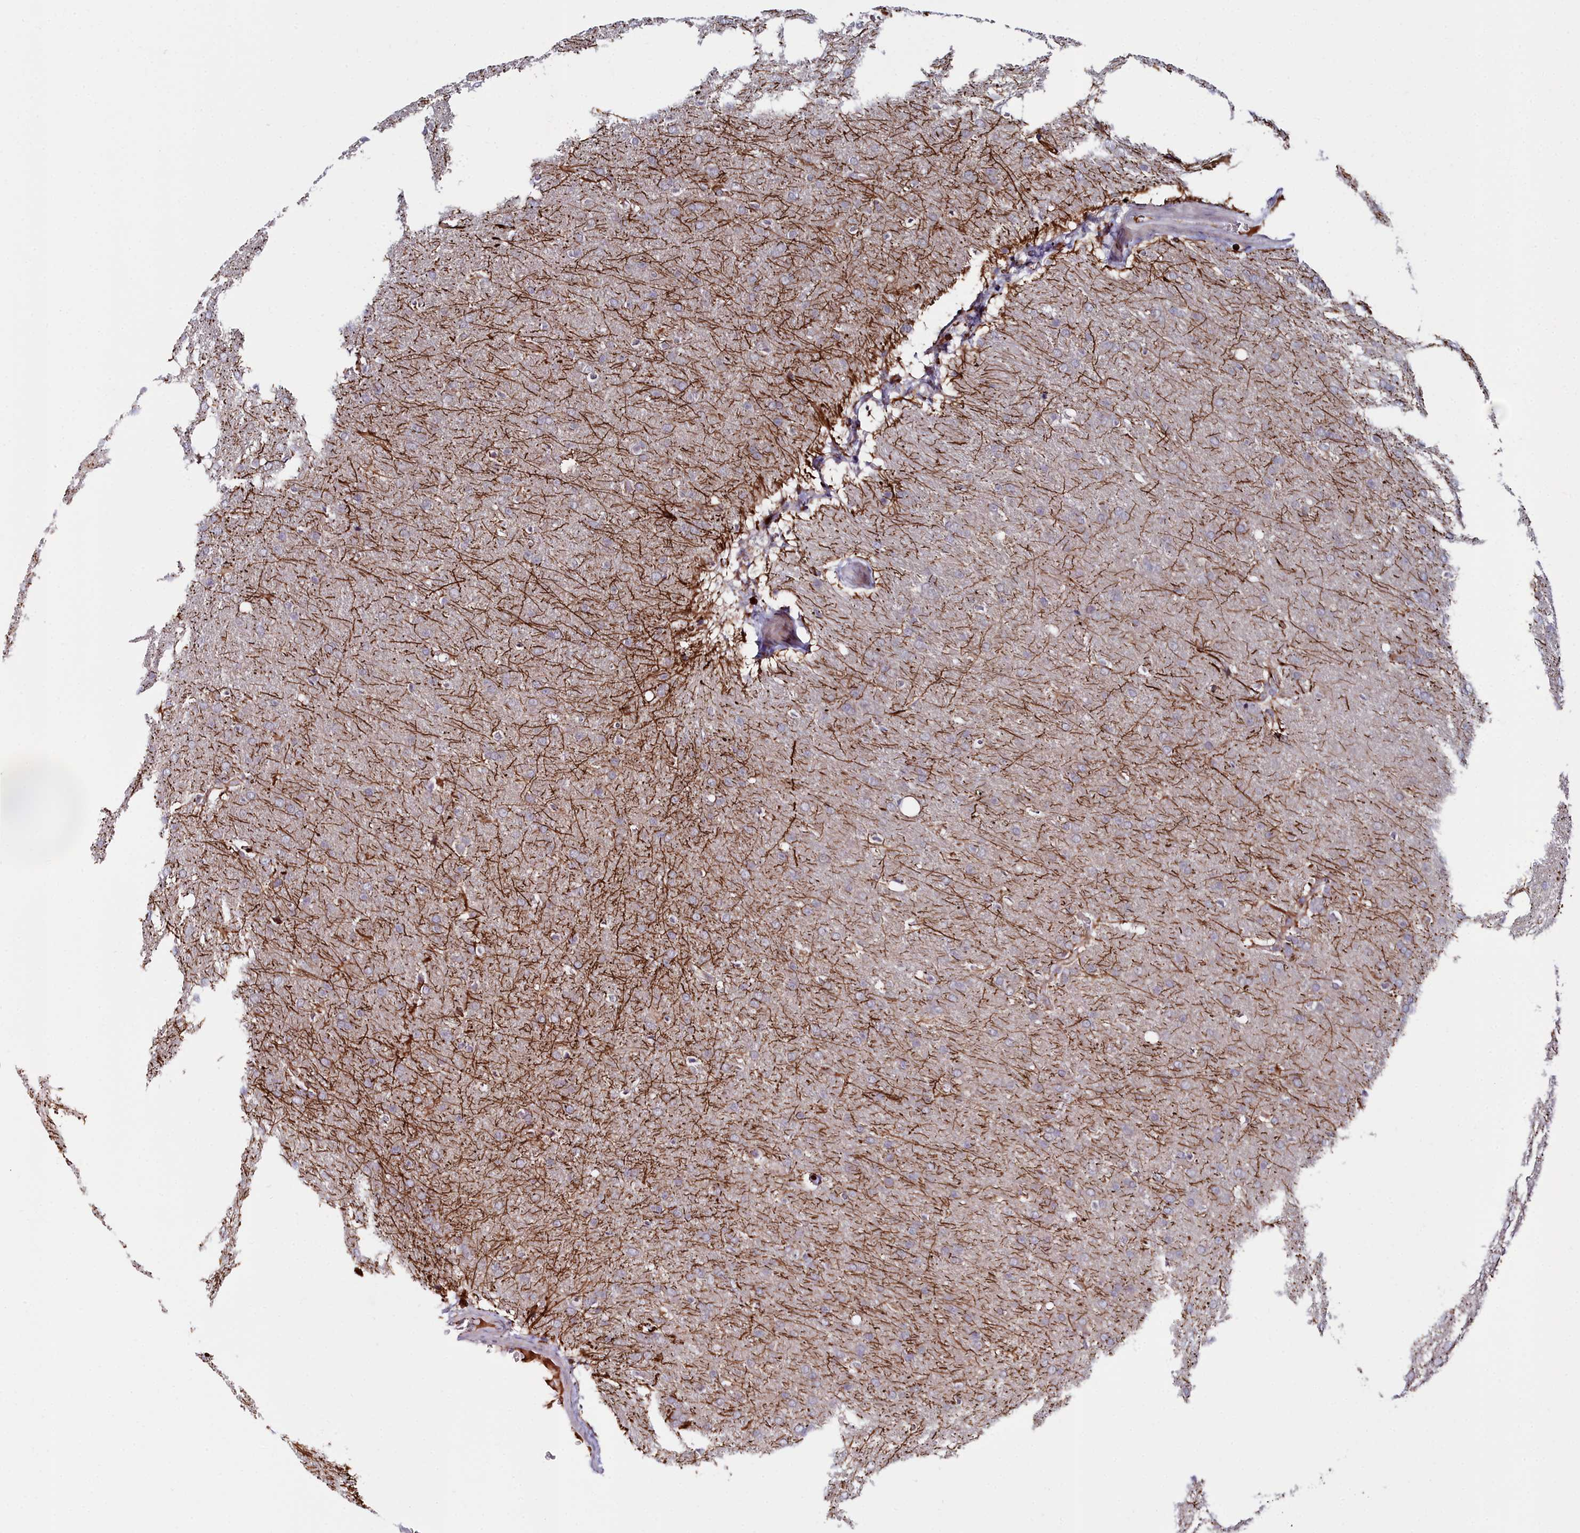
{"staining": {"intensity": "negative", "quantity": "none", "location": "none"}, "tissue": "glioma", "cell_type": "Tumor cells", "image_type": "cancer", "snomed": [{"axis": "morphology", "description": "Glioma, malignant, Low grade"}, {"axis": "topography", "description": "Brain"}], "caption": "IHC image of neoplastic tissue: human malignant glioma (low-grade) stained with DAB (3,3'-diaminobenzidine) exhibits no significant protein positivity in tumor cells.", "gene": "KCTD18", "patient": {"sex": "female", "age": 32}}